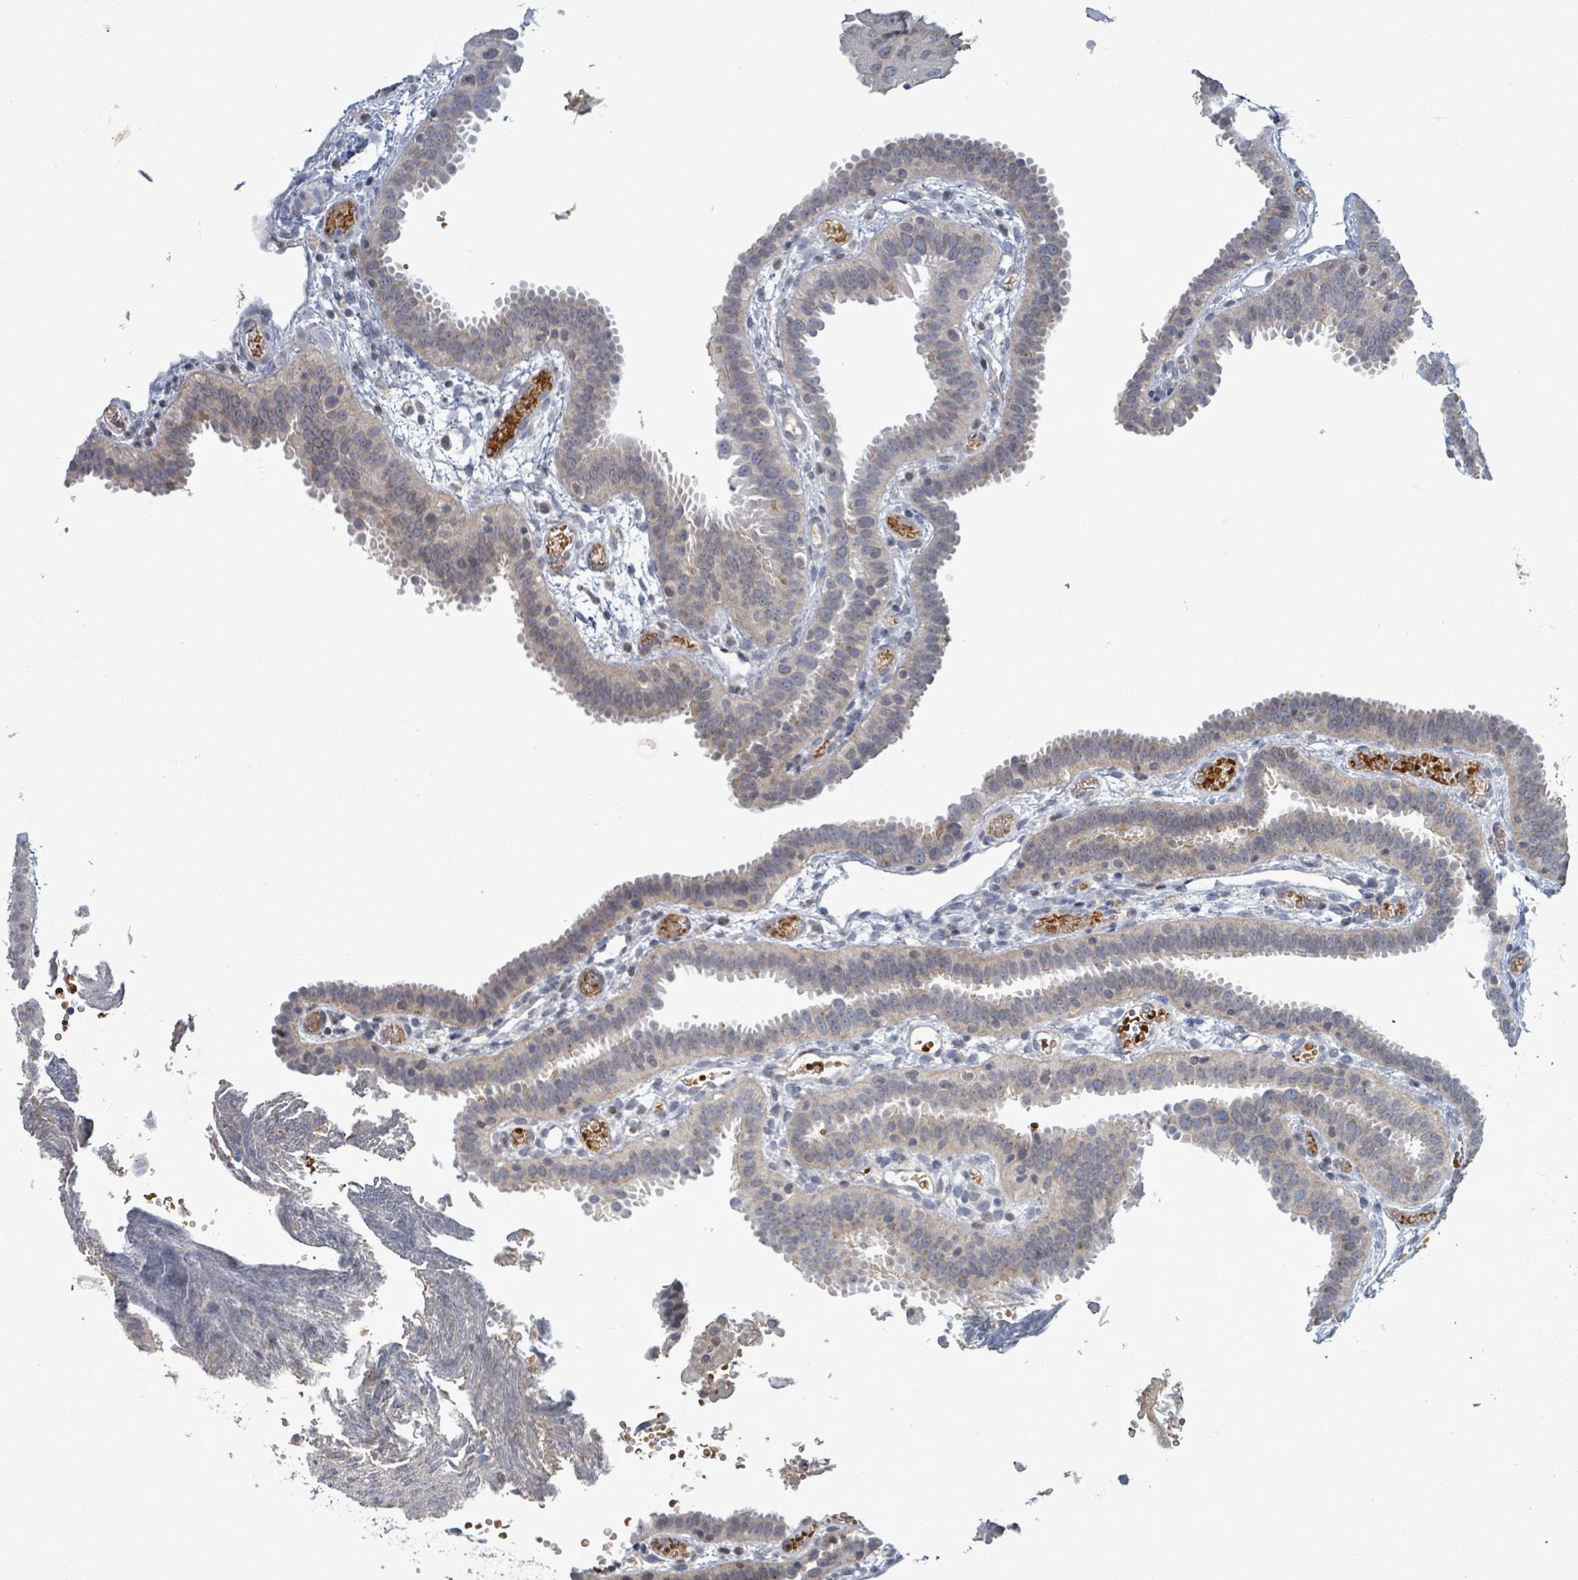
{"staining": {"intensity": "negative", "quantity": "none", "location": "none"}, "tissue": "fallopian tube", "cell_type": "Glandular cells", "image_type": "normal", "snomed": [{"axis": "morphology", "description": "Normal tissue, NOS"}, {"axis": "topography", "description": "Fallopian tube"}], "caption": "This is an immunohistochemistry histopathology image of unremarkable human fallopian tube. There is no staining in glandular cells.", "gene": "GRM8", "patient": {"sex": "female", "age": 37}}